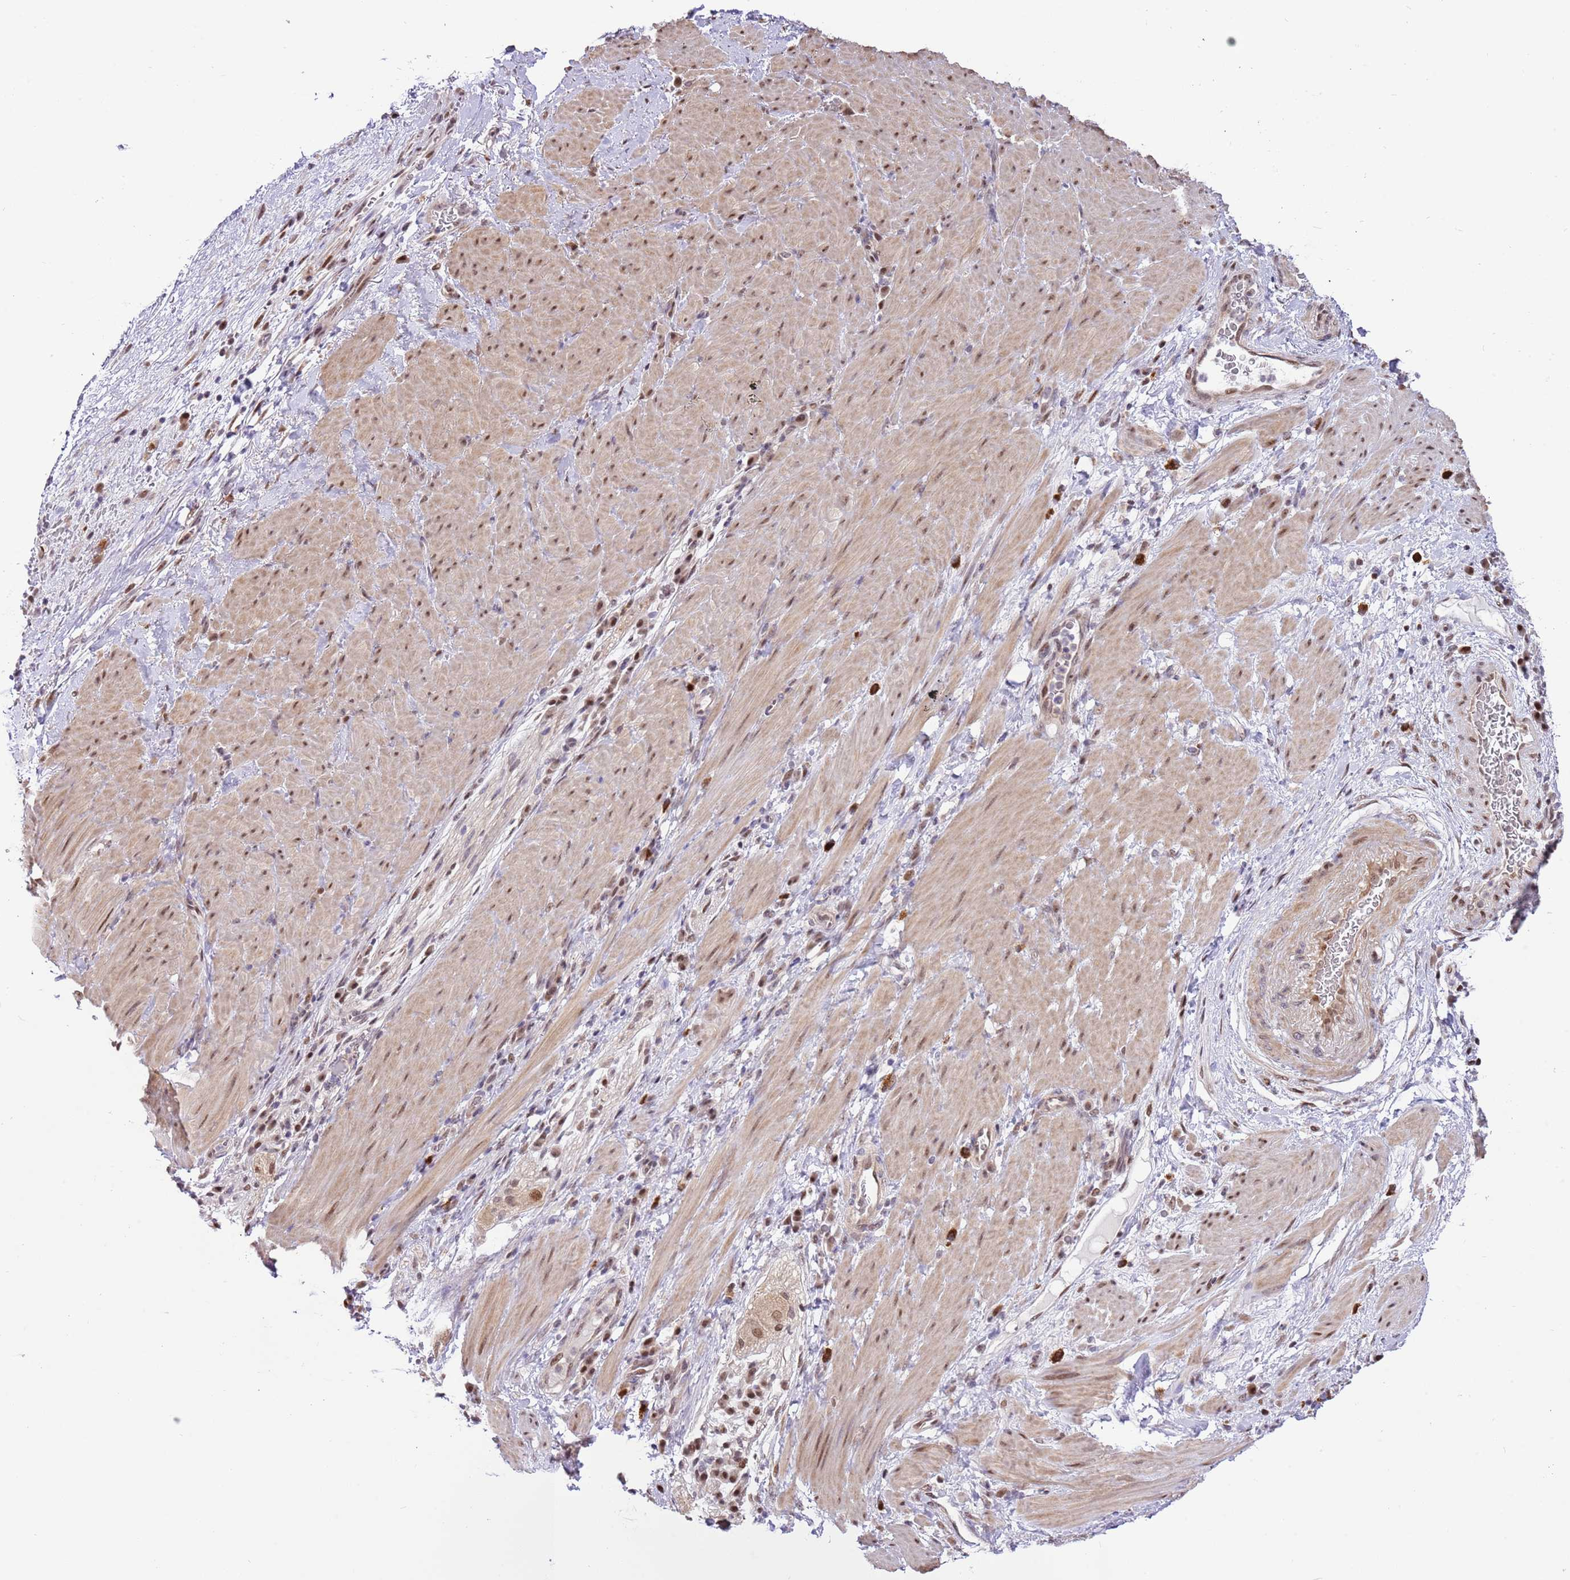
{"staining": {"intensity": "moderate", "quantity": ">75%", "location": "cytoplasmic/membranous,nuclear"}, "tissue": "stomach cancer", "cell_type": "Tumor cells", "image_type": "cancer", "snomed": [{"axis": "morphology", "description": "Normal tissue, NOS"}, {"axis": "morphology", "description": "Adenocarcinoma, NOS"}, {"axis": "topography", "description": "Stomach"}], "caption": "This image reveals IHC staining of stomach adenocarcinoma, with medium moderate cytoplasmic/membranous and nuclear positivity in approximately >75% of tumor cells.", "gene": "RFK", "patient": {"sex": "female", "age": 64}}